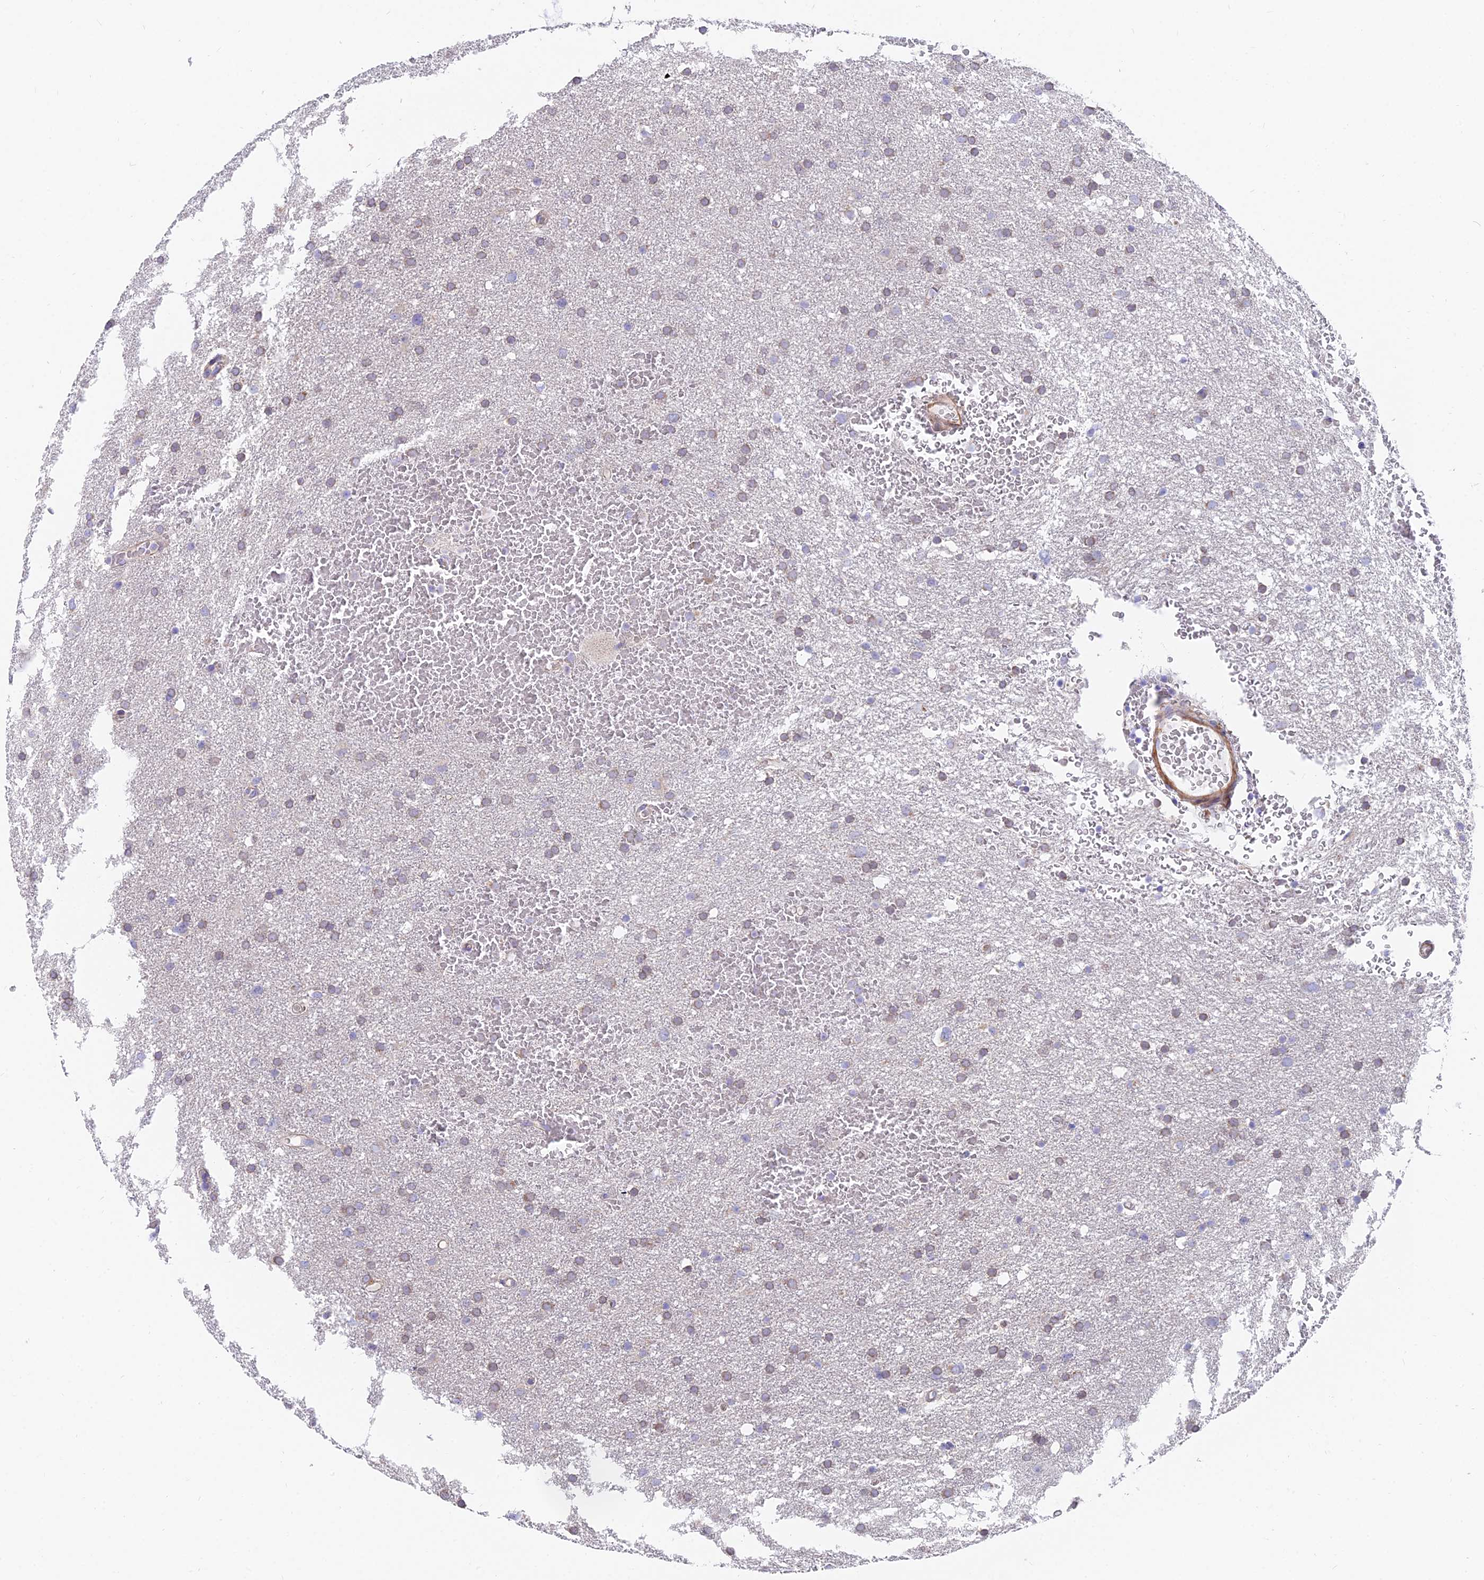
{"staining": {"intensity": "moderate", "quantity": "<25%", "location": "cytoplasmic/membranous"}, "tissue": "glioma", "cell_type": "Tumor cells", "image_type": "cancer", "snomed": [{"axis": "morphology", "description": "Glioma, malignant, High grade"}, {"axis": "topography", "description": "Cerebral cortex"}], "caption": "Tumor cells display low levels of moderate cytoplasmic/membranous staining in approximately <25% of cells in glioma.", "gene": "TBC1D20", "patient": {"sex": "female", "age": 36}}